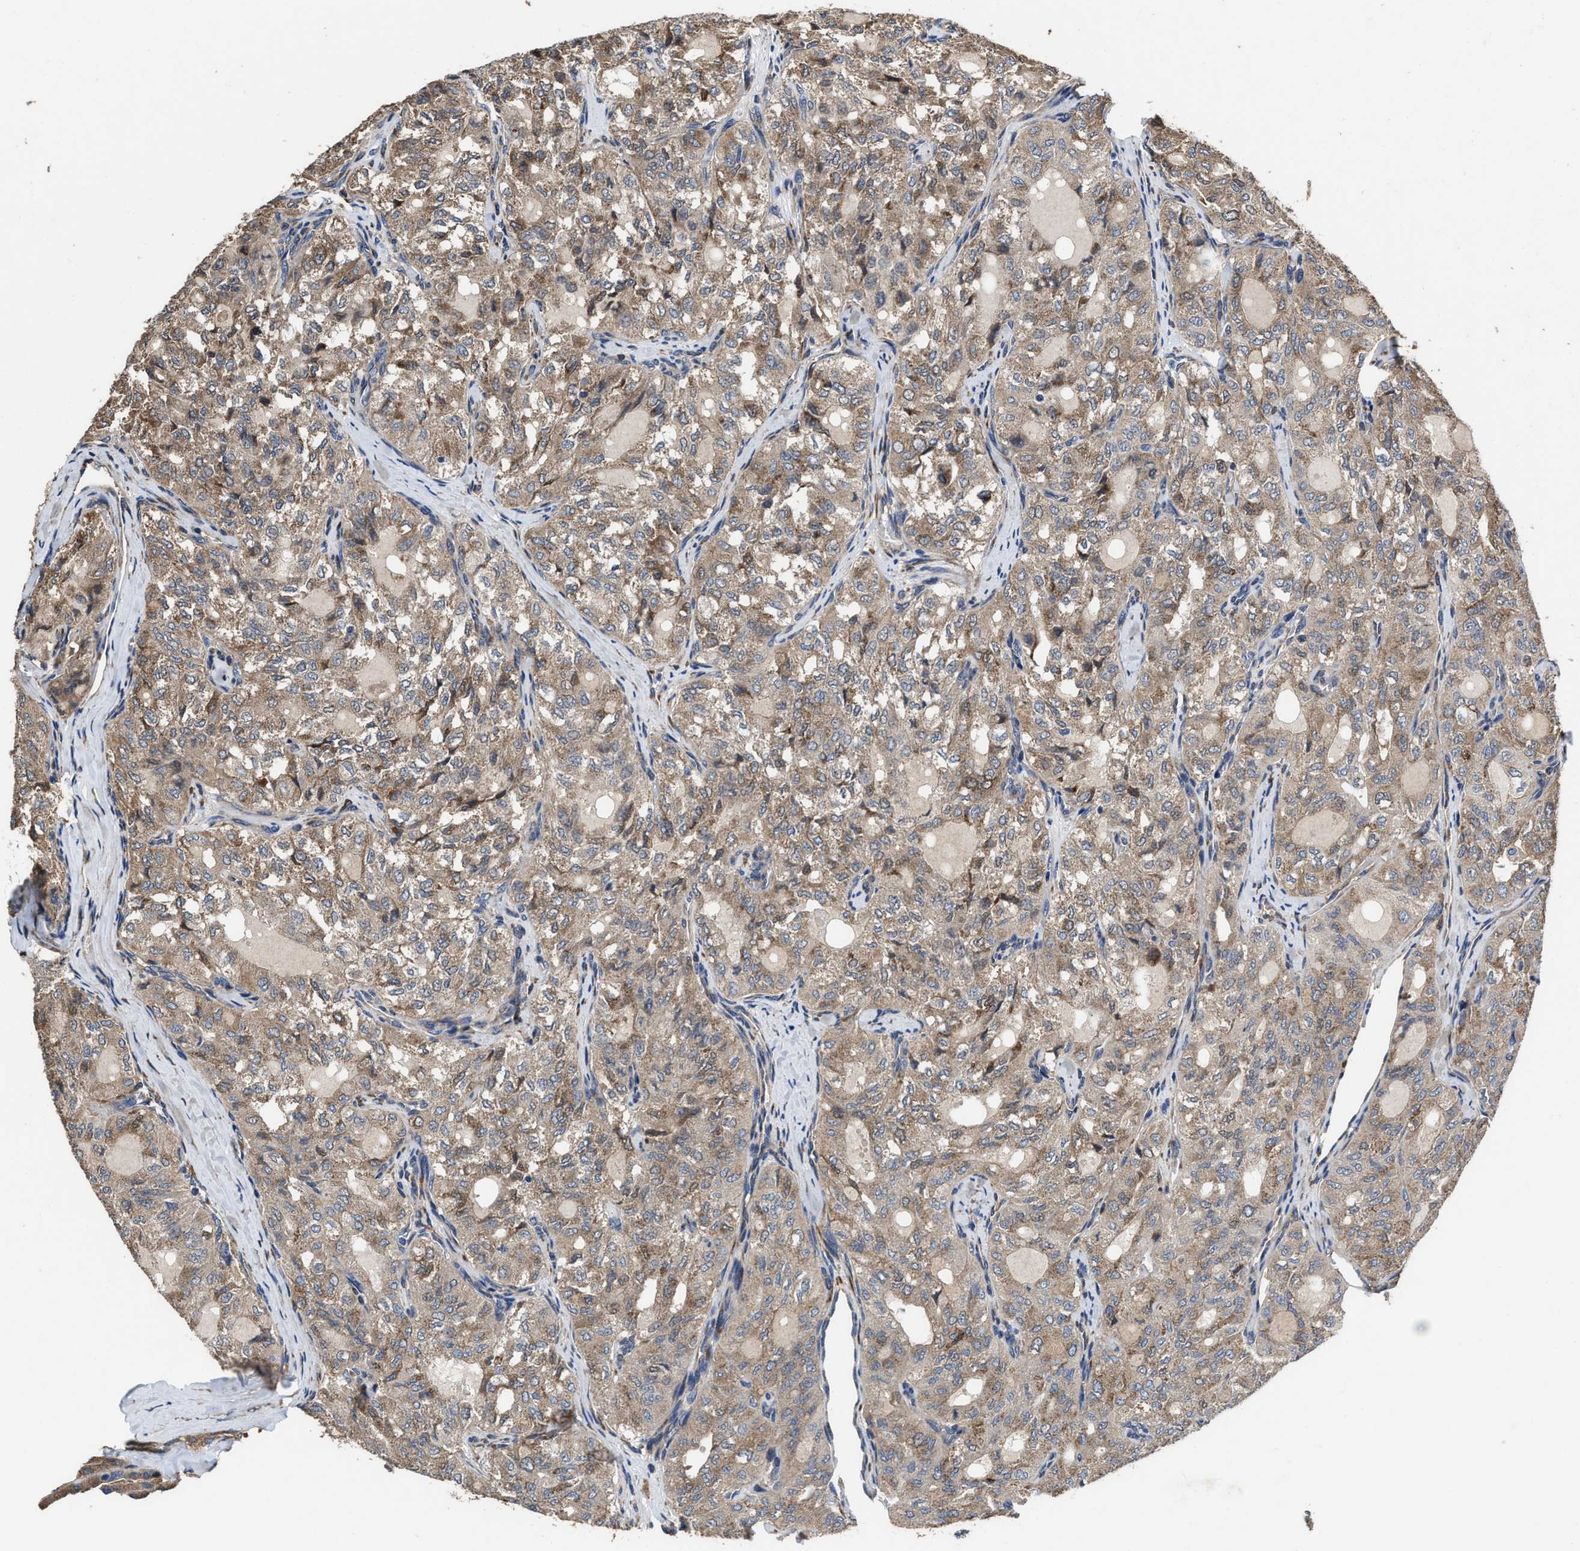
{"staining": {"intensity": "moderate", "quantity": ">75%", "location": "cytoplasmic/membranous"}, "tissue": "thyroid cancer", "cell_type": "Tumor cells", "image_type": "cancer", "snomed": [{"axis": "morphology", "description": "Follicular adenoma carcinoma, NOS"}, {"axis": "topography", "description": "Thyroid gland"}], "caption": "Thyroid cancer (follicular adenoma carcinoma) stained with DAB (3,3'-diaminobenzidine) IHC displays medium levels of moderate cytoplasmic/membranous staining in approximately >75% of tumor cells.", "gene": "IDNK", "patient": {"sex": "male", "age": 75}}